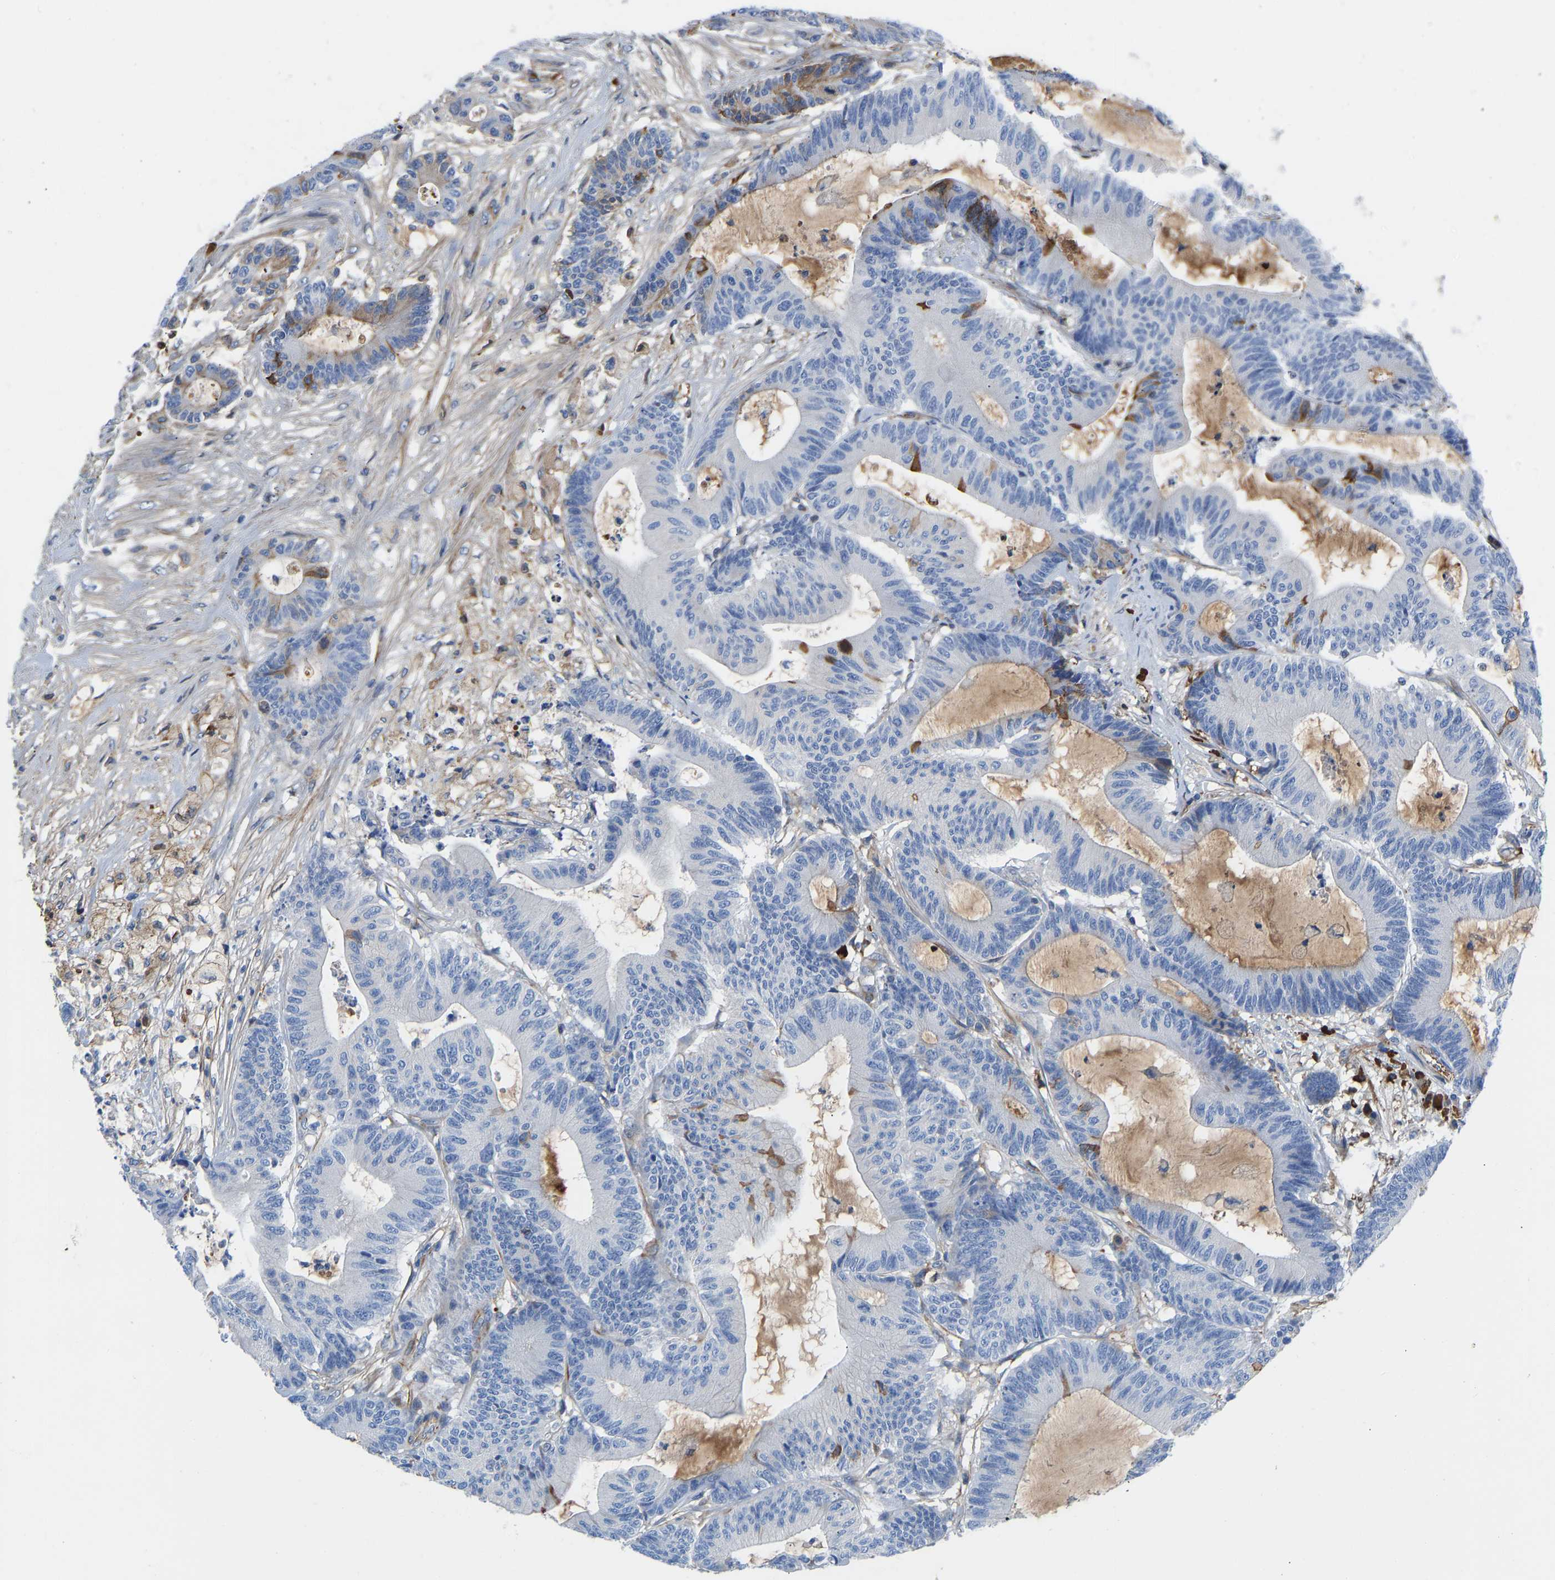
{"staining": {"intensity": "negative", "quantity": "none", "location": "none"}, "tissue": "colorectal cancer", "cell_type": "Tumor cells", "image_type": "cancer", "snomed": [{"axis": "morphology", "description": "Adenocarcinoma, NOS"}, {"axis": "topography", "description": "Colon"}], "caption": "The image displays no significant staining in tumor cells of adenocarcinoma (colorectal). Nuclei are stained in blue.", "gene": "HSPG2", "patient": {"sex": "female", "age": 84}}